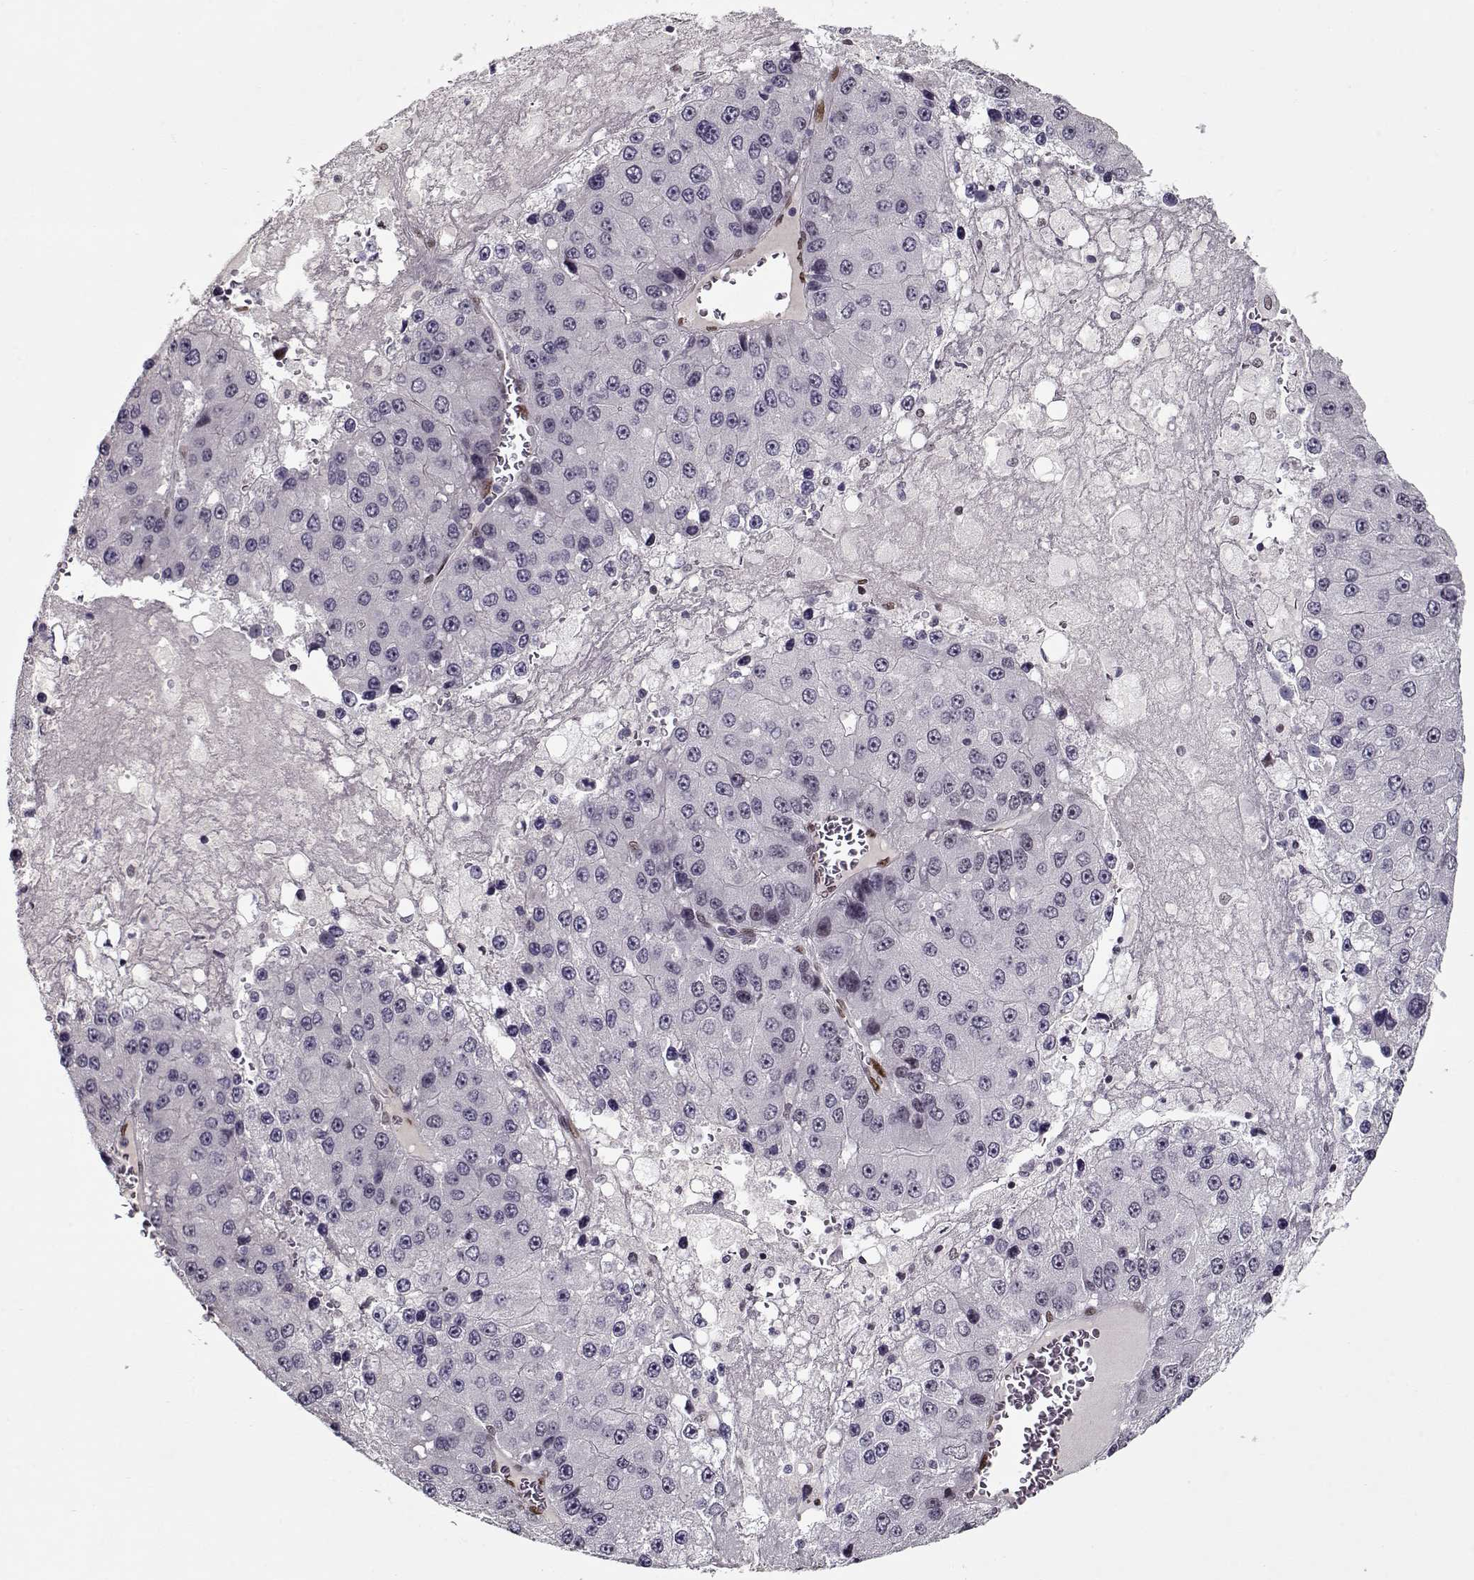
{"staining": {"intensity": "weak", "quantity": "<25%", "location": "nuclear"}, "tissue": "liver cancer", "cell_type": "Tumor cells", "image_type": "cancer", "snomed": [{"axis": "morphology", "description": "Carcinoma, Hepatocellular, NOS"}, {"axis": "topography", "description": "Liver"}], "caption": "IHC image of neoplastic tissue: liver hepatocellular carcinoma stained with DAB (3,3'-diaminobenzidine) displays no significant protein staining in tumor cells. (Brightfield microscopy of DAB immunohistochemistry at high magnification).", "gene": "PRMT8", "patient": {"sex": "female", "age": 73}}